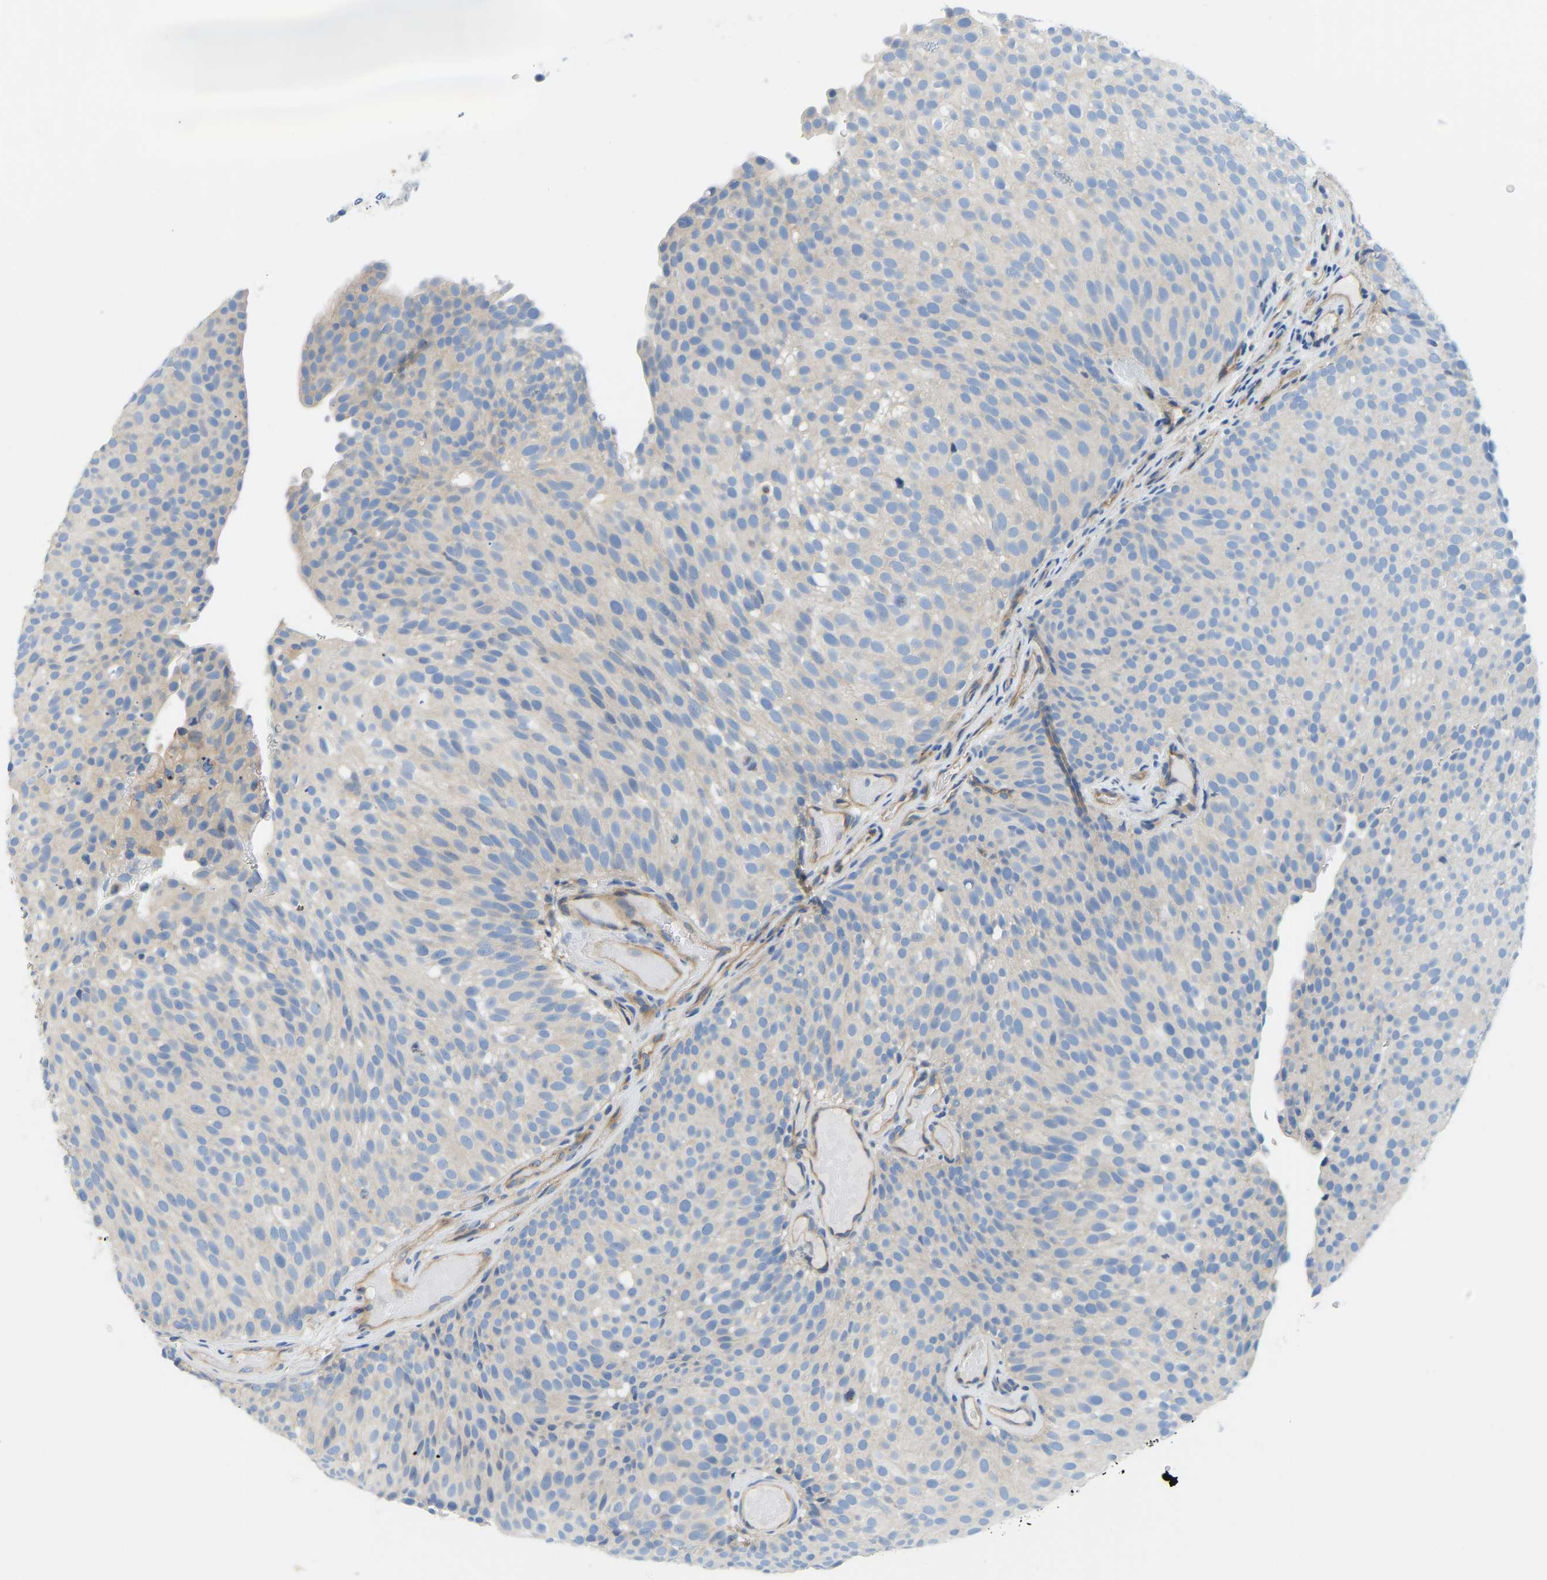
{"staining": {"intensity": "negative", "quantity": "none", "location": "none"}, "tissue": "urothelial cancer", "cell_type": "Tumor cells", "image_type": "cancer", "snomed": [{"axis": "morphology", "description": "Urothelial carcinoma, Low grade"}, {"axis": "topography", "description": "Urinary bladder"}], "caption": "DAB (3,3'-diaminobenzidine) immunohistochemical staining of human low-grade urothelial carcinoma exhibits no significant expression in tumor cells. (DAB (3,3'-diaminobenzidine) immunohistochemistry (IHC) with hematoxylin counter stain).", "gene": "CHAD", "patient": {"sex": "male", "age": 78}}